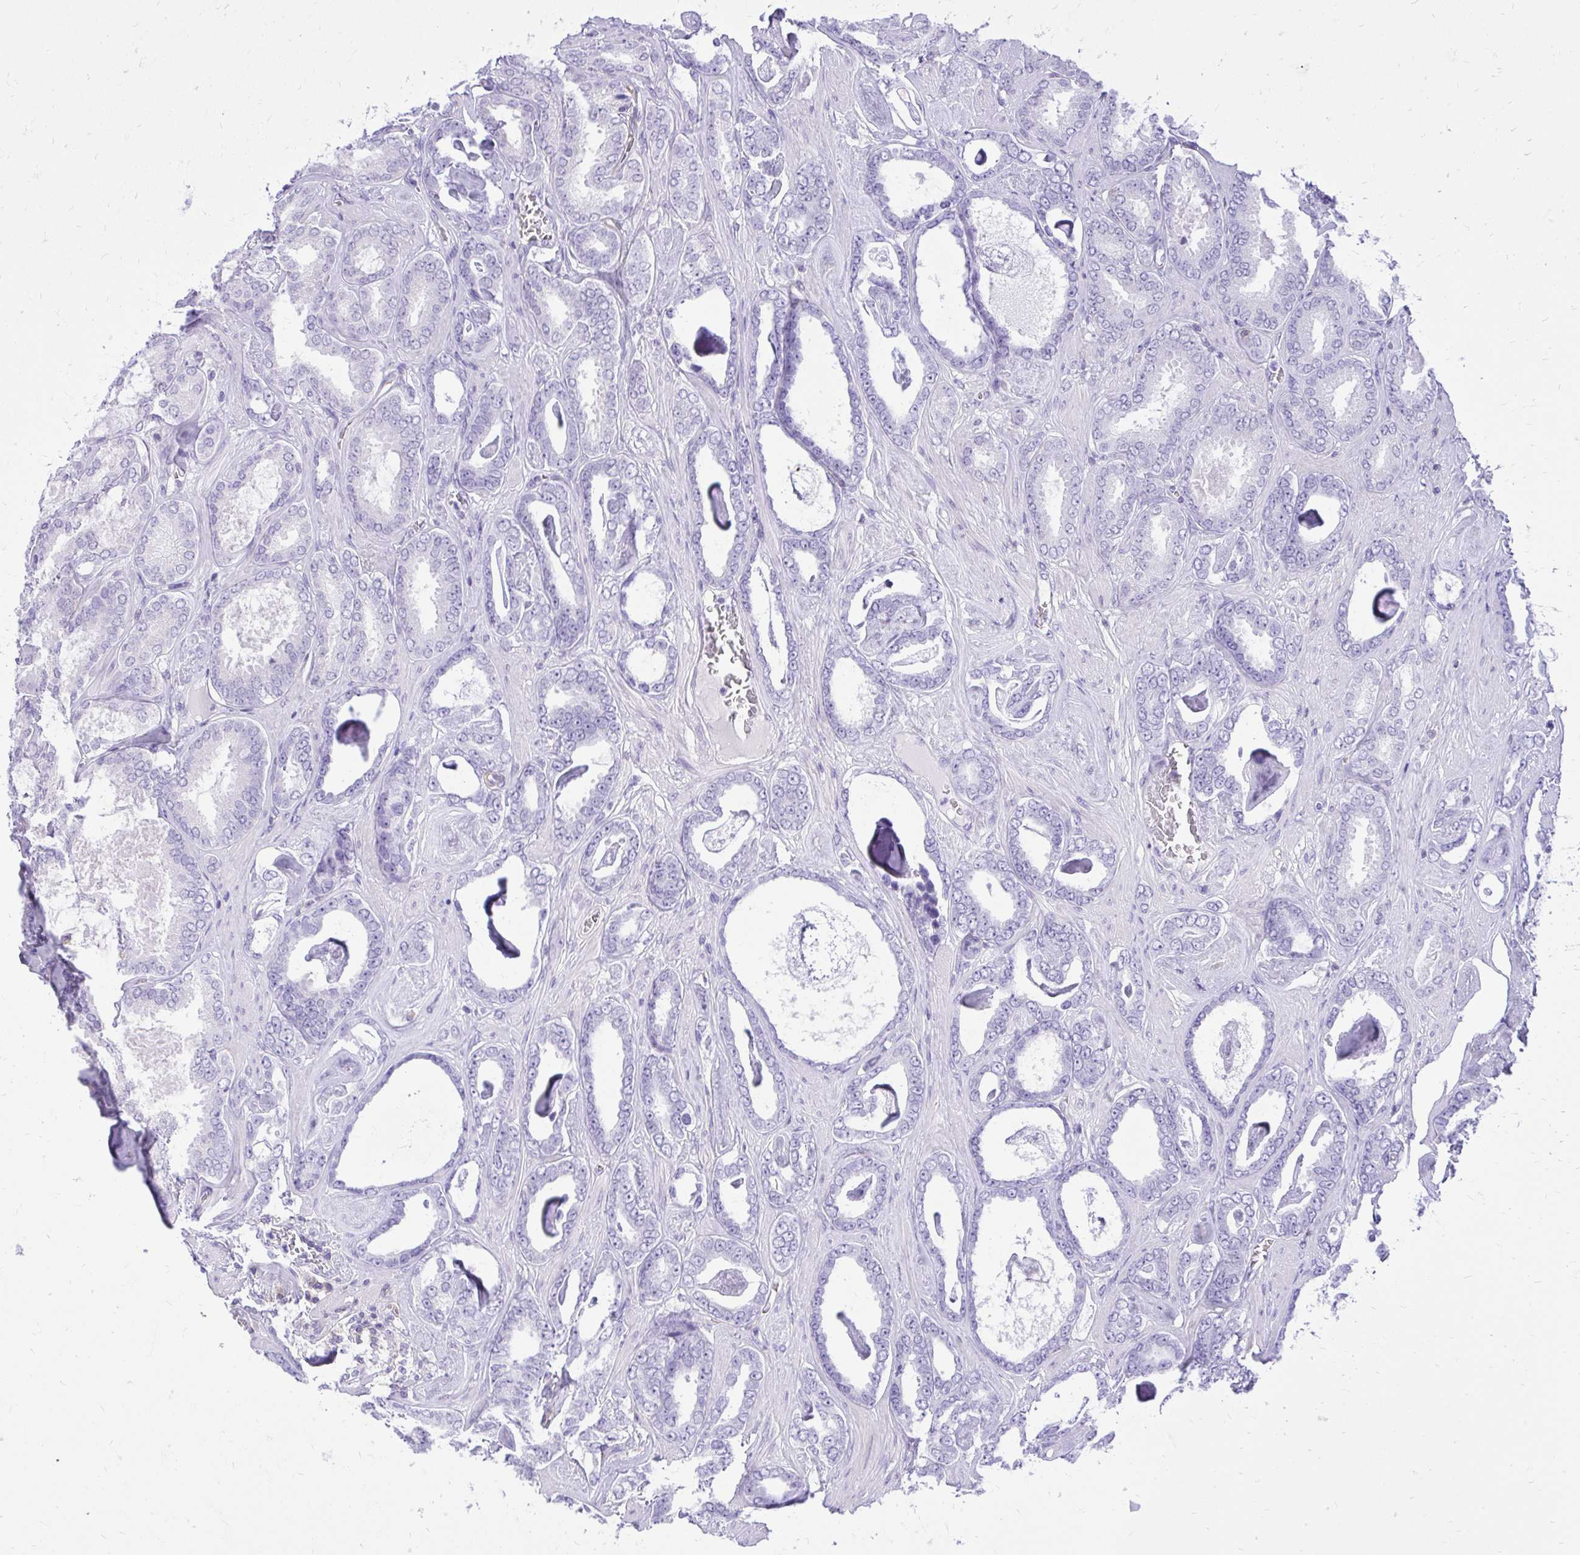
{"staining": {"intensity": "negative", "quantity": "none", "location": "none"}, "tissue": "prostate cancer", "cell_type": "Tumor cells", "image_type": "cancer", "snomed": [{"axis": "morphology", "description": "Adenocarcinoma, High grade"}, {"axis": "topography", "description": "Prostate"}], "caption": "Tumor cells show no significant protein expression in prostate cancer.", "gene": "GPRIN3", "patient": {"sex": "male", "age": 63}}